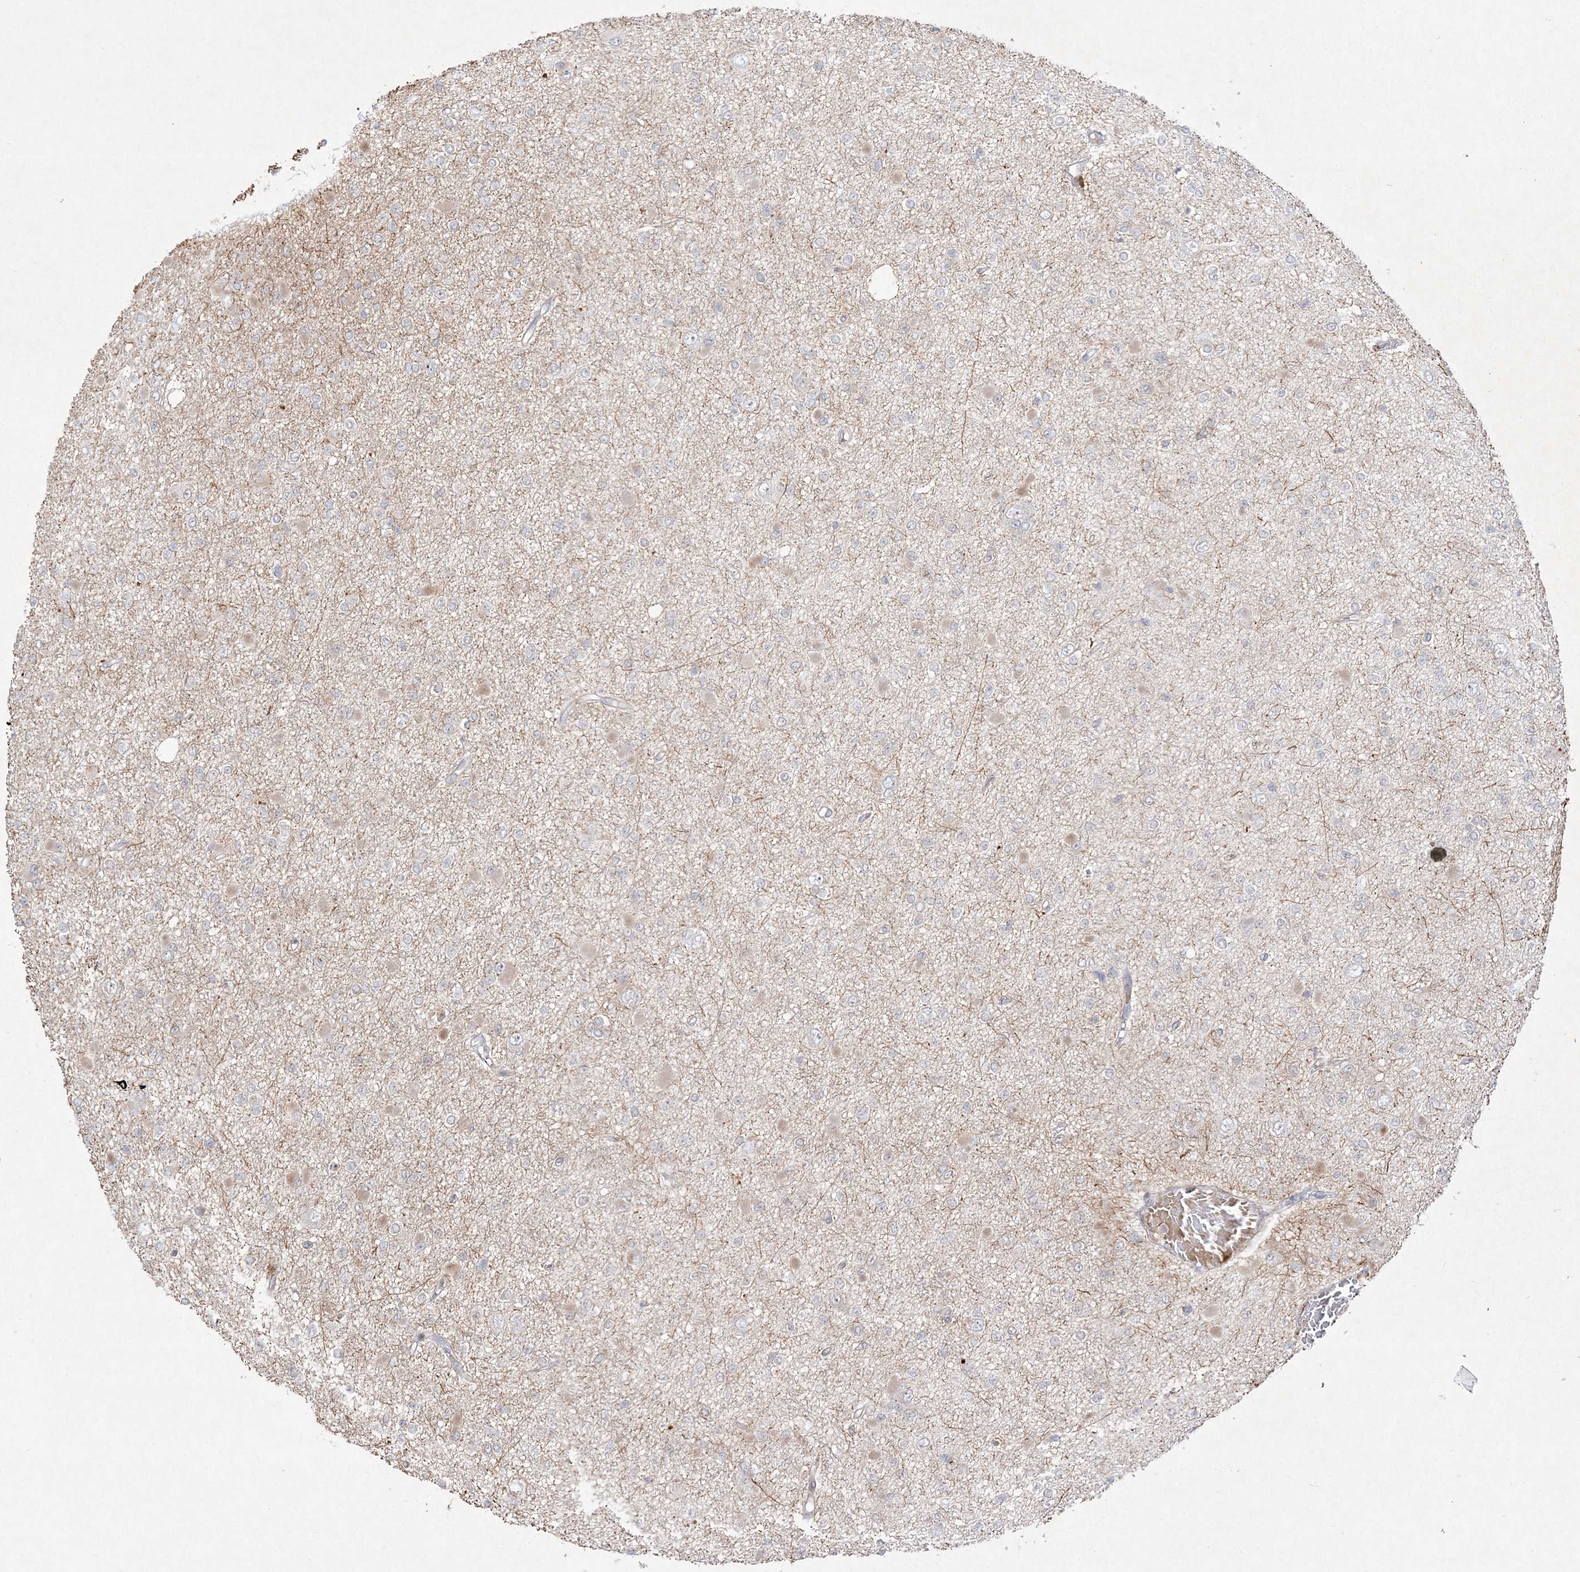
{"staining": {"intensity": "negative", "quantity": "none", "location": "none"}, "tissue": "glioma", "cell_type": "Tumor cells", "image_type": "cancer", "snomed": [{"axis": "morphology", "description": "Glioma, malignant, Low grade"}, {"axis": "topography", "description": "Brain"}], "caption": "Immunohistochemistry (IHC) of human malignant glioma (low-grade) shows no positivity in tumor cells. (DAB IHC visualized using brightfield microscopy, high magnification).", "gene": "CLNK", "patient": {"sex": "female", "age": 22}}